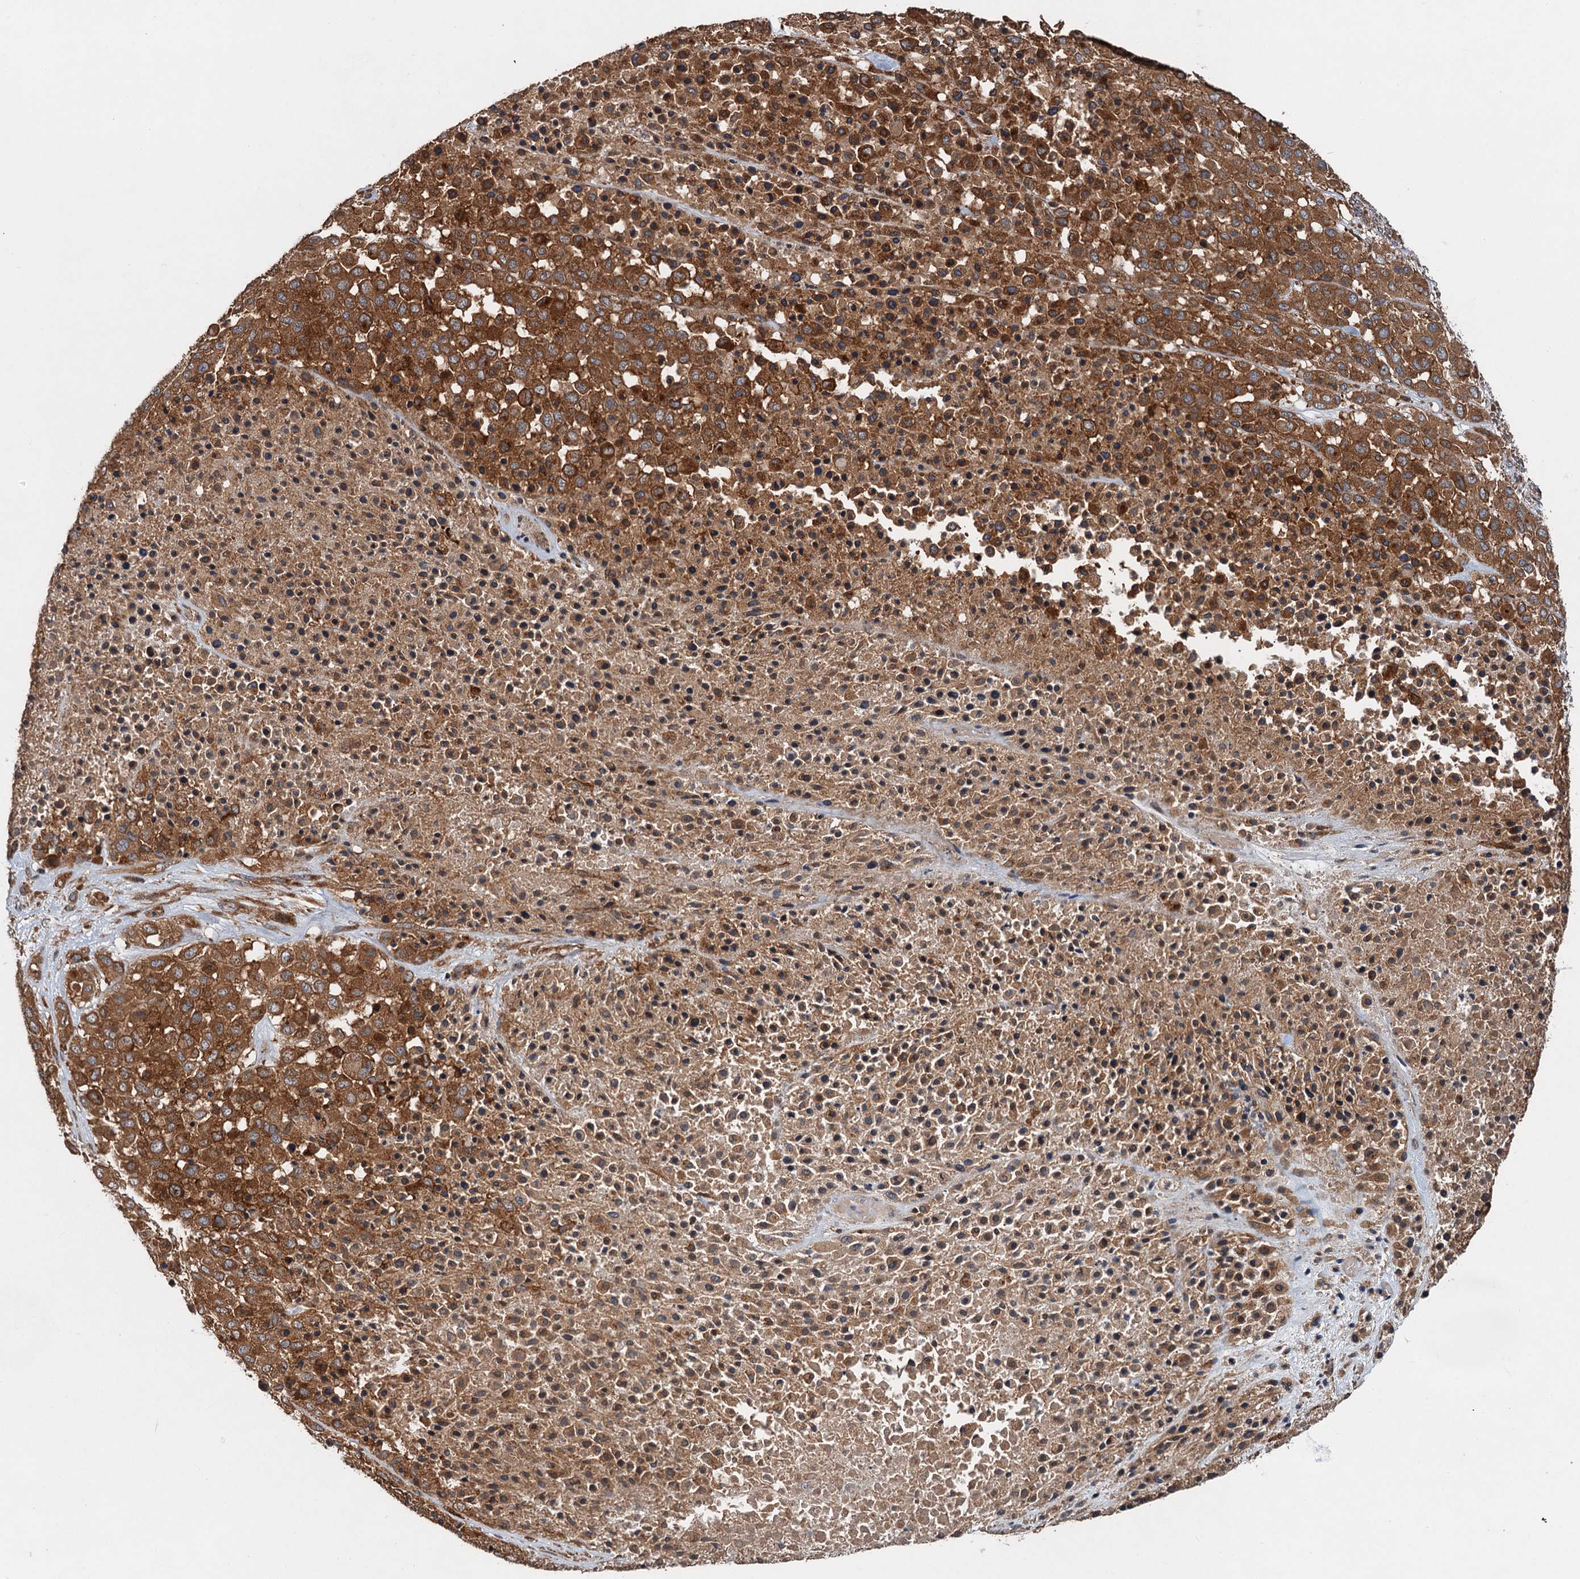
{"staining": {"intensity": "moderate", "quantity": ">75%", "location": "cytoplasmic/membranous"}, "tissue": "melanoma", "cell_type": "Tumor cells", "image_type": "cancer", "snomed": [{"axis": "morphology", "description": "Malignant melanoma, Metastatic site"}, {"axis": "topography", "description": "Skin"}], "caption": "Immunohistochemistry (IHC) staining of malignant melanoma (metastatic site), which shows medium levels of moderate cytoplasmic/membranous positivity in approximately >75% of tumor cells indicating moderate cytoplasmic/membranous protein positivity. The staining was performed using DAB (3,3'-diaminobenzidine) (brown) for protein detection and nuclei were counterstained in hematoxylin (blue).", "gene": "COG3", "patient": {"sex": "female", "age": 81}}